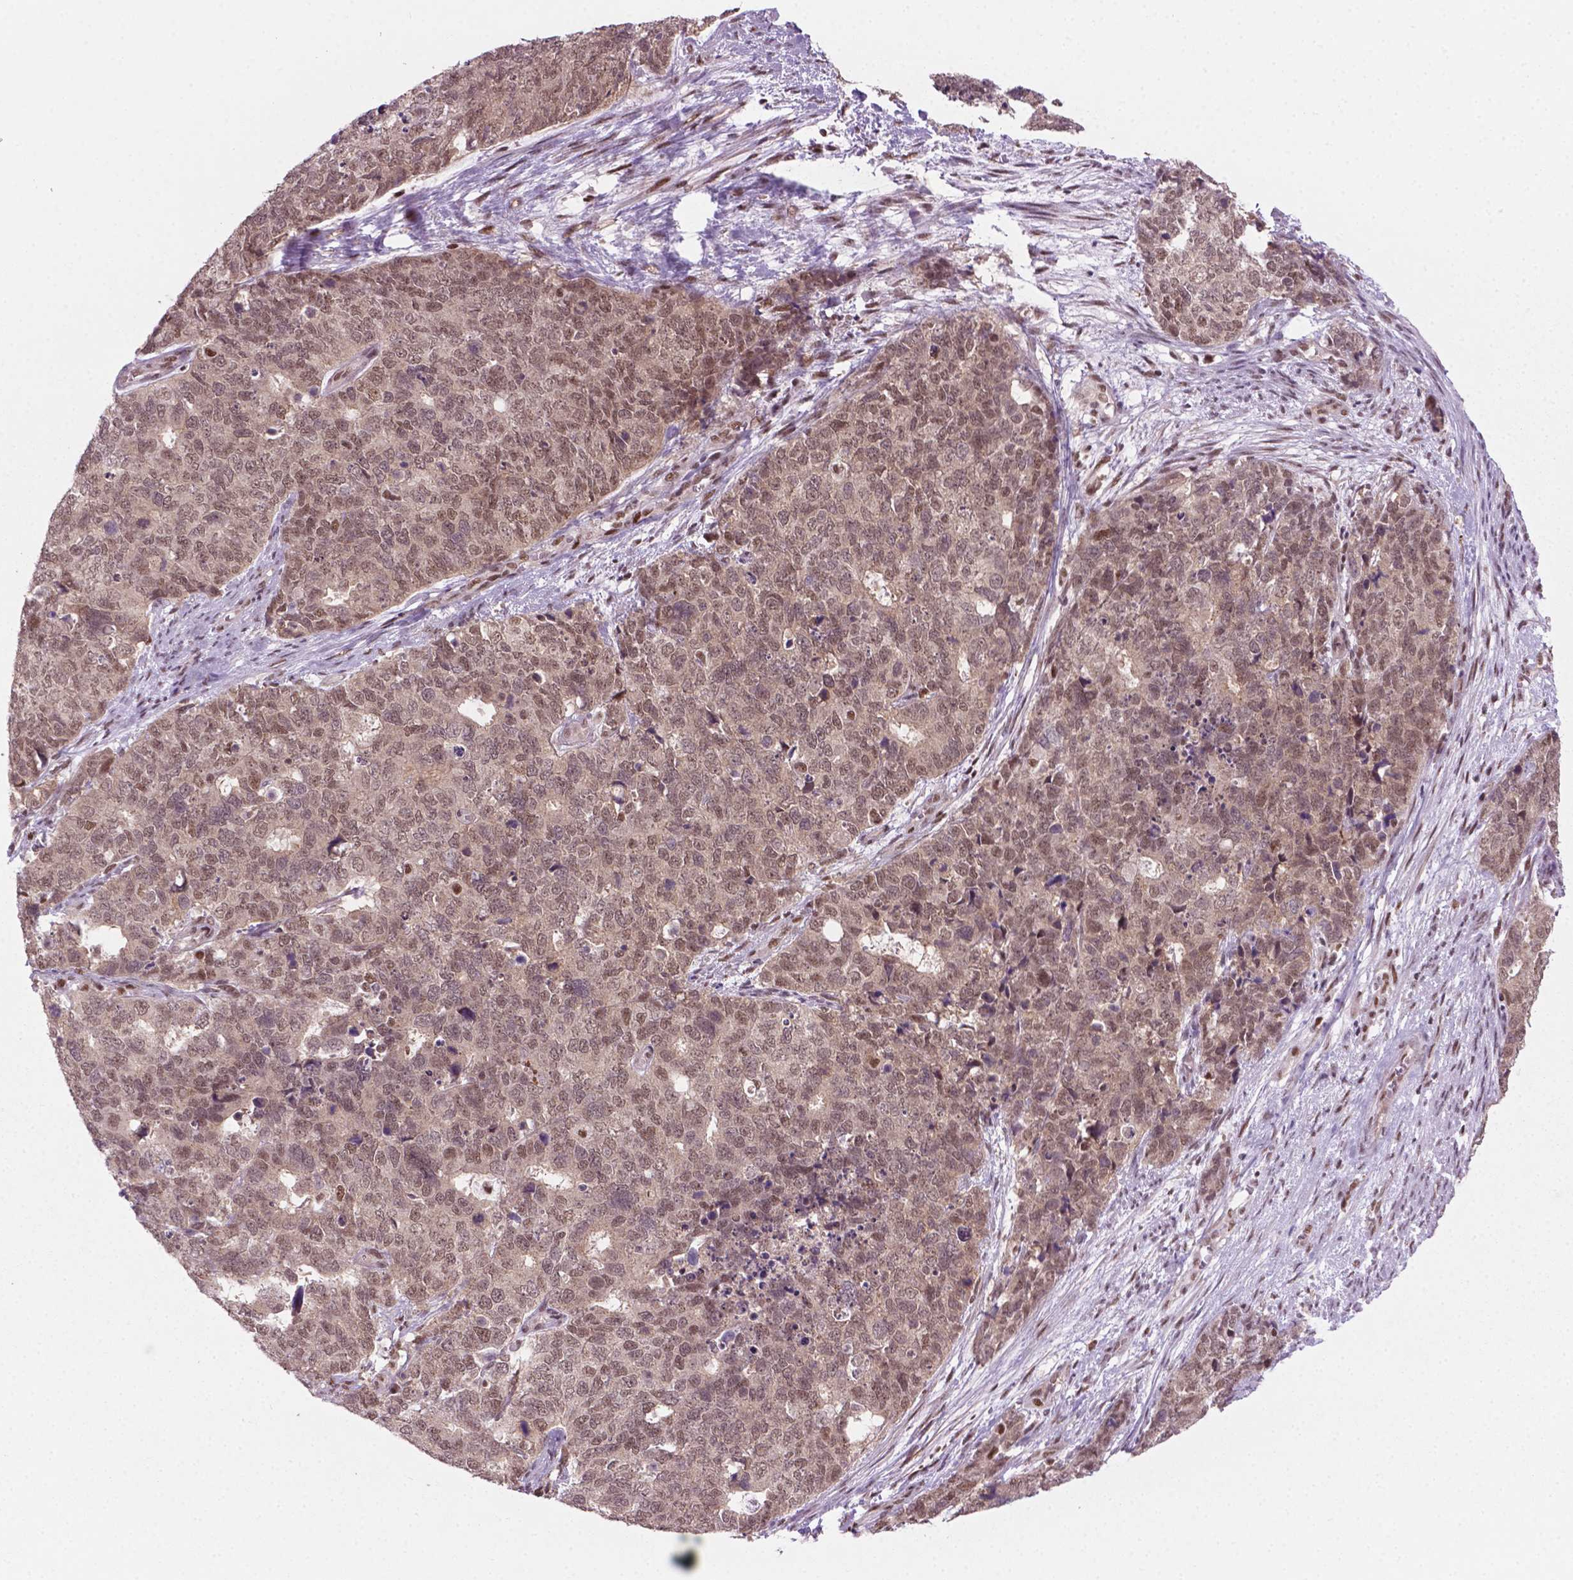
{"staining": {"intensity": "moderate", "quantity": ">75%", "location": "nuclear"}, "tissue": "cervical cancer", "cell_type": "Tumor cells", "image_type": "cancer", "snomed": [{"axis": "morphology", "description": "Squamous cell carcinoma, NOS"}, {"axis": "topography", "description": "Cervix"}], "caption": "A high-resolution photomicrograph shows immunohistochemistry staining of cervical cancer, which displays moderate nuclear expression in approximately >75% of tumor cells.", "gene": "PHAX", "patient": {"sex": "female", "age": 63}}